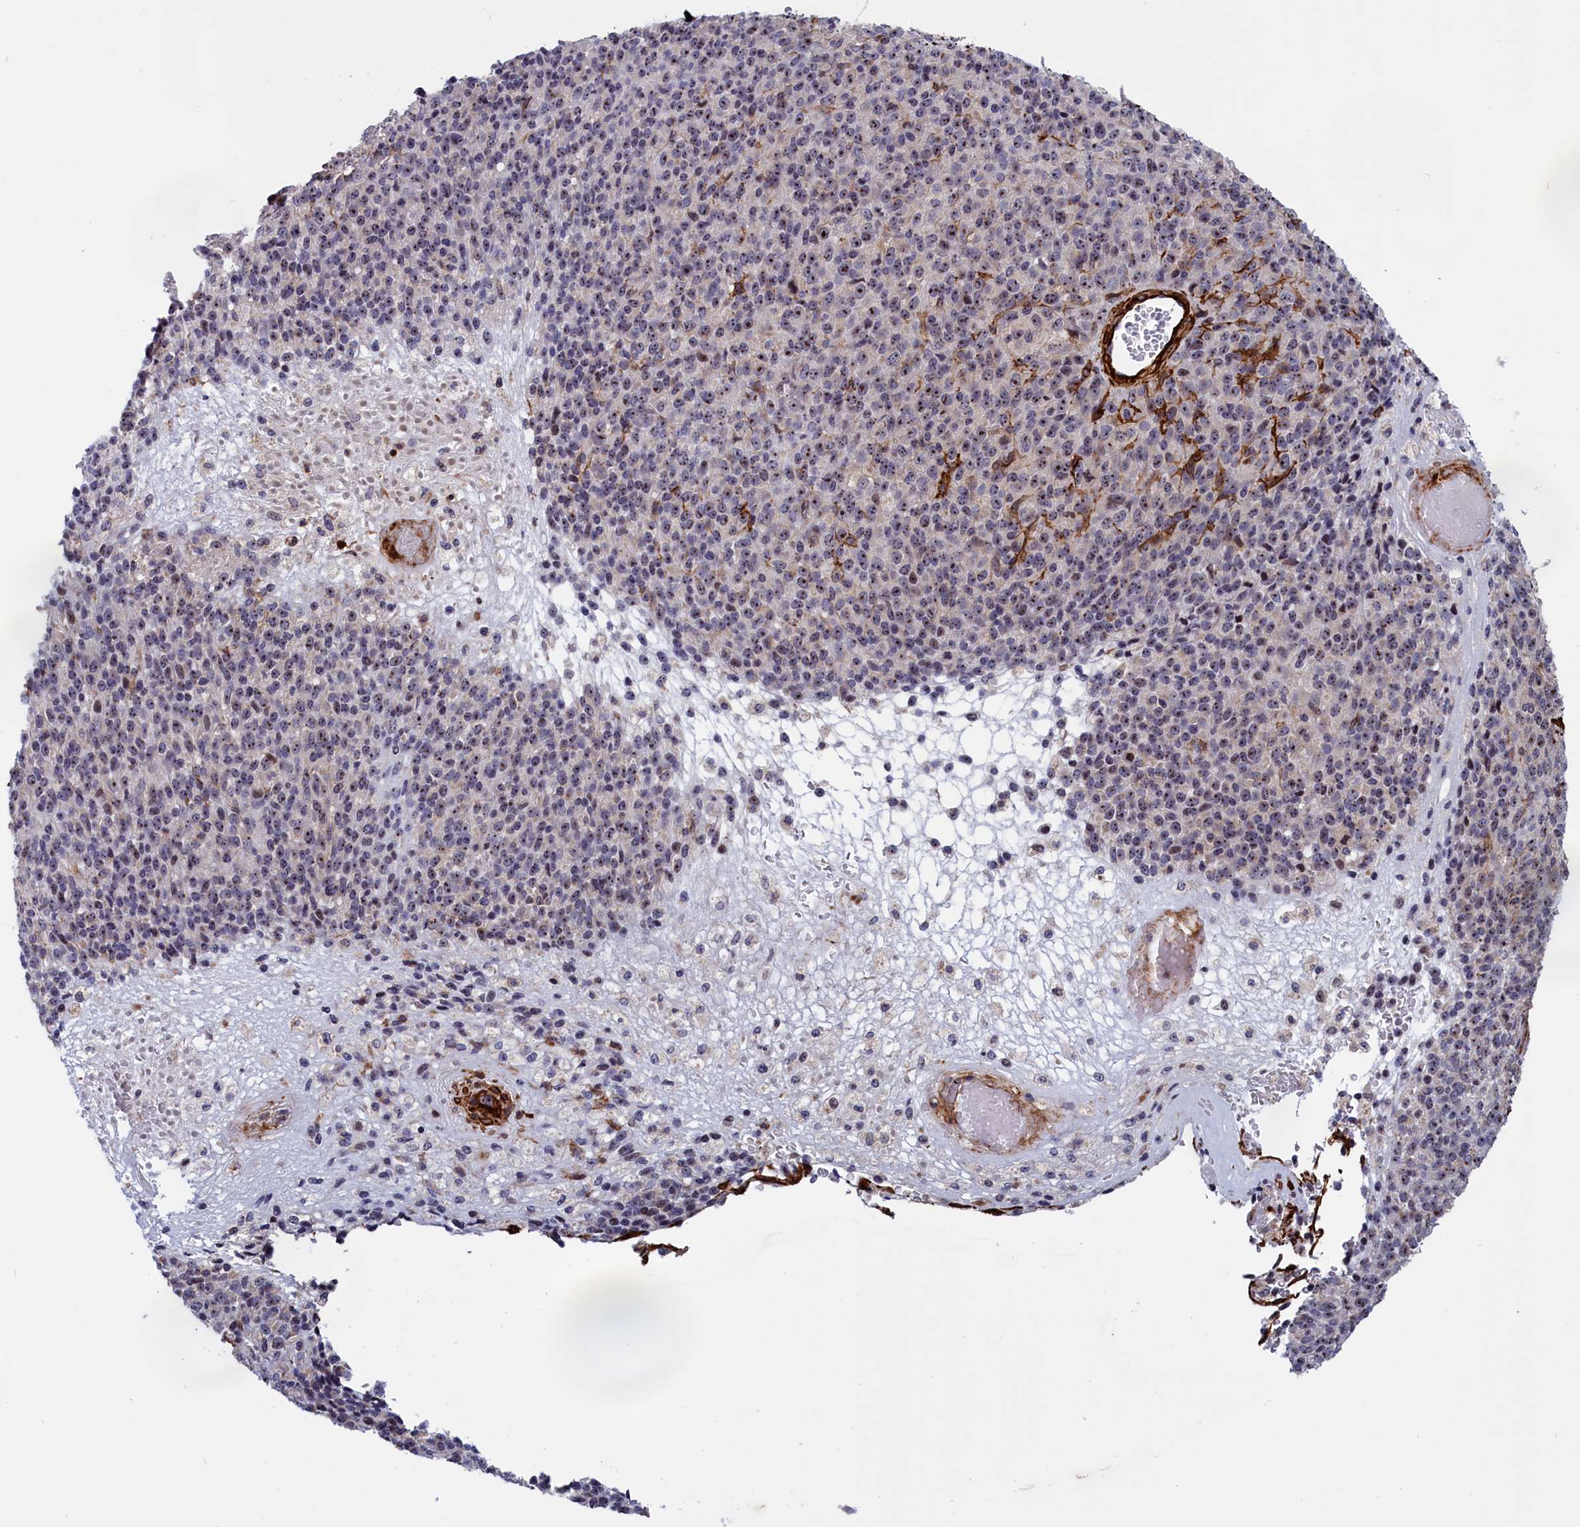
{"staining": {"intensity": "moderate", "quantity": "<25%", "location": "nuclear"}, "tissue": "melanoma", "cell_type": "Tumor cells", "image_type": "cancer", "snomed": [{"axis": "morphology", "description": "Malignant melanoma, Metastatic site"}, {"axis": "topography", "description": "Brain"}], "caption": "Brown immunohistochemical staining in human malignant melanoma (metastatic site) exhibits moderate nuclear expression in approximately <25% of tumor cells. The protein of interest is shown in brown color, while the nuclei are stained blue.", "gene": "PPAN", "patient": {"sex": "female", "age": 56}}